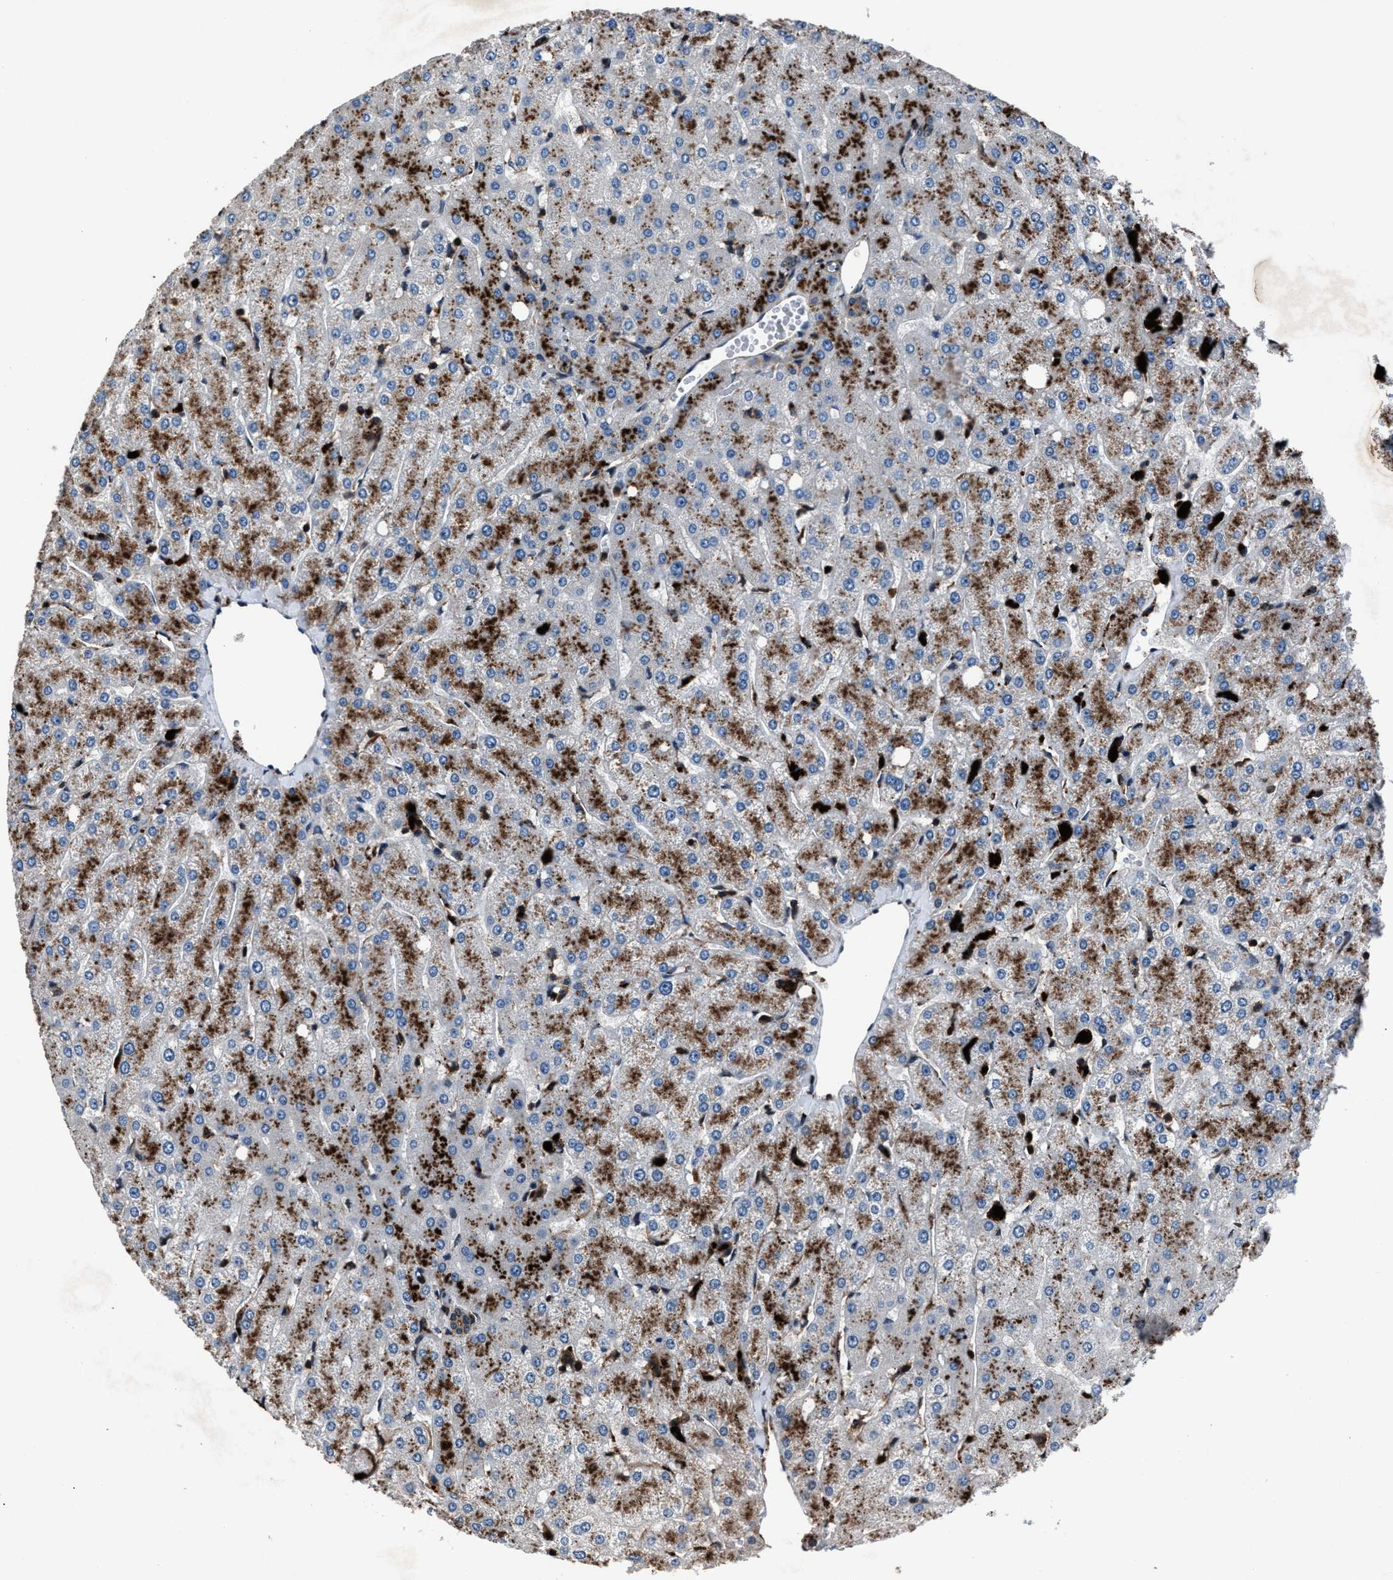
{"staining": {"intensity": "weak", "quantity": "<25%", "location": "cytoplasmic/membranous"}, "tissue": "liver", "cell_type": "Cholangiocytes", "image_type": "normal", "snomed": [{"axis": "morphology", "description": "Normal tissue, NOS"}, {"axis": "topography", "description": "Liver"}], "caption": "IHC of benign human liver demonstrates no expression in cholangiocytes.", "gene": "MFSD11", "patient": {"sex": "female", "age": 54}}